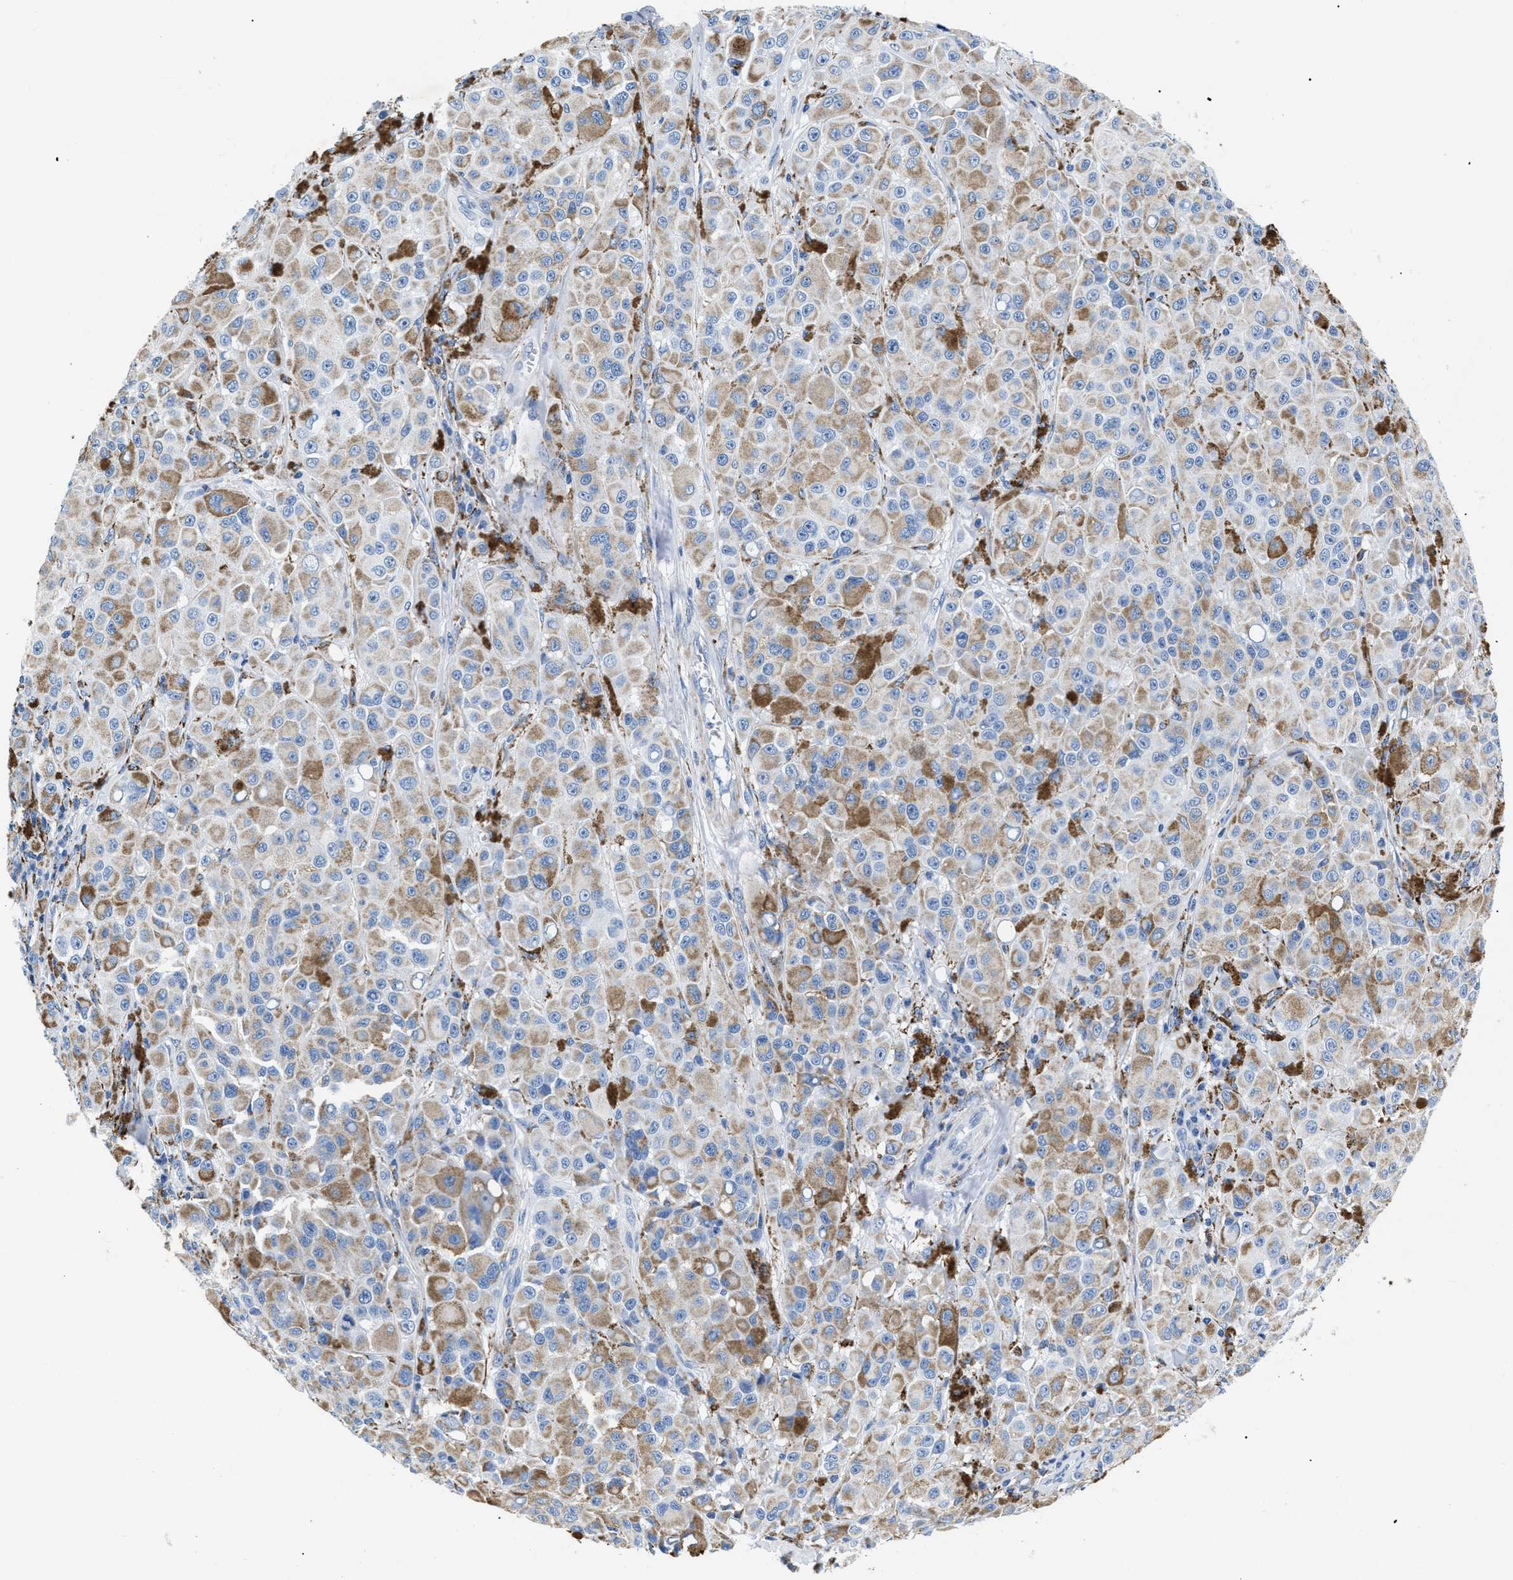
{"staining": {"intensity": "weak", "quantity": "25%-75%", "location": "cytoplasmic/membranous"}, "tissue": "melanoma", "cell_type": "Tumor cells", "image_type": "cancer", "snomed": [{"axis": "morphology", "description": "Malignant melanoma, NOS"}, {"axis": "topography", "description": "Skin"}], "caption": "An IHC histopathology image of tumor tissue is shown. Protein staining in brown labels weak cytoplasmic/membranous positivity in malignant melanoma within tumor cells.", "gene": "GPR149", "patient": {"sex": "male", "age": 84}}